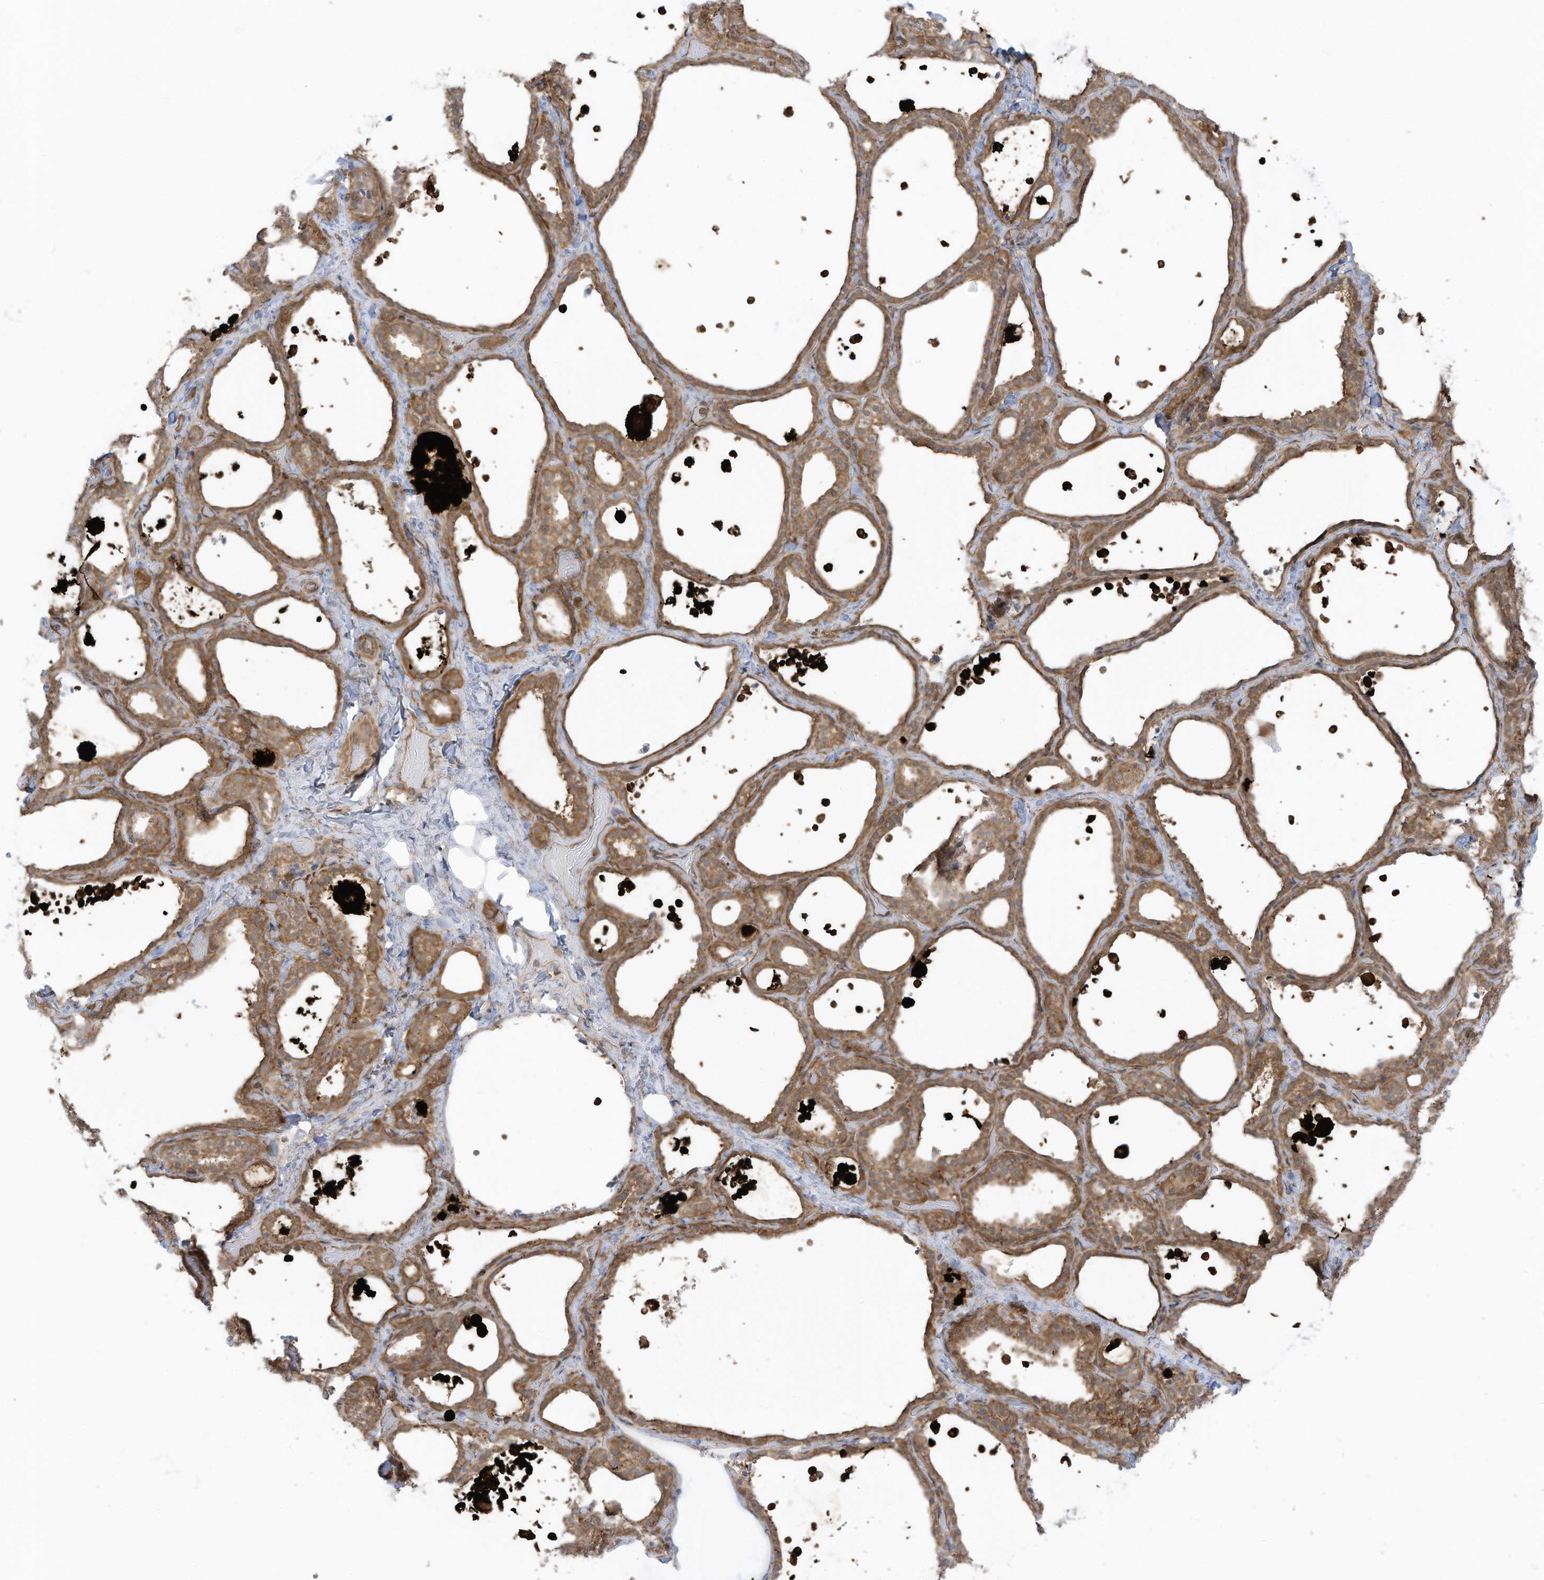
{"staining": {"intensity": "moderate", "quantity": ">75%", "location": "cytoplasmic/membranous"}, "tissue": "thyroid gland", "cell_type": "Glandular cells", "image_type": "normal", "snomed": [{"axis": "morphology", "description": "Normal tissue, NOS"}, {"axis": "topography", "description": "Thyroid gland"}], "caption": "A histopathology image showing moderate cytoplasmic/membranous expression in approximately >75% of glandular cells in normal thyroid gland, as visualized by brown immunohistochemical staining.", "gene": "REPS1", "patient": {"sex": "female", "age": 44}}